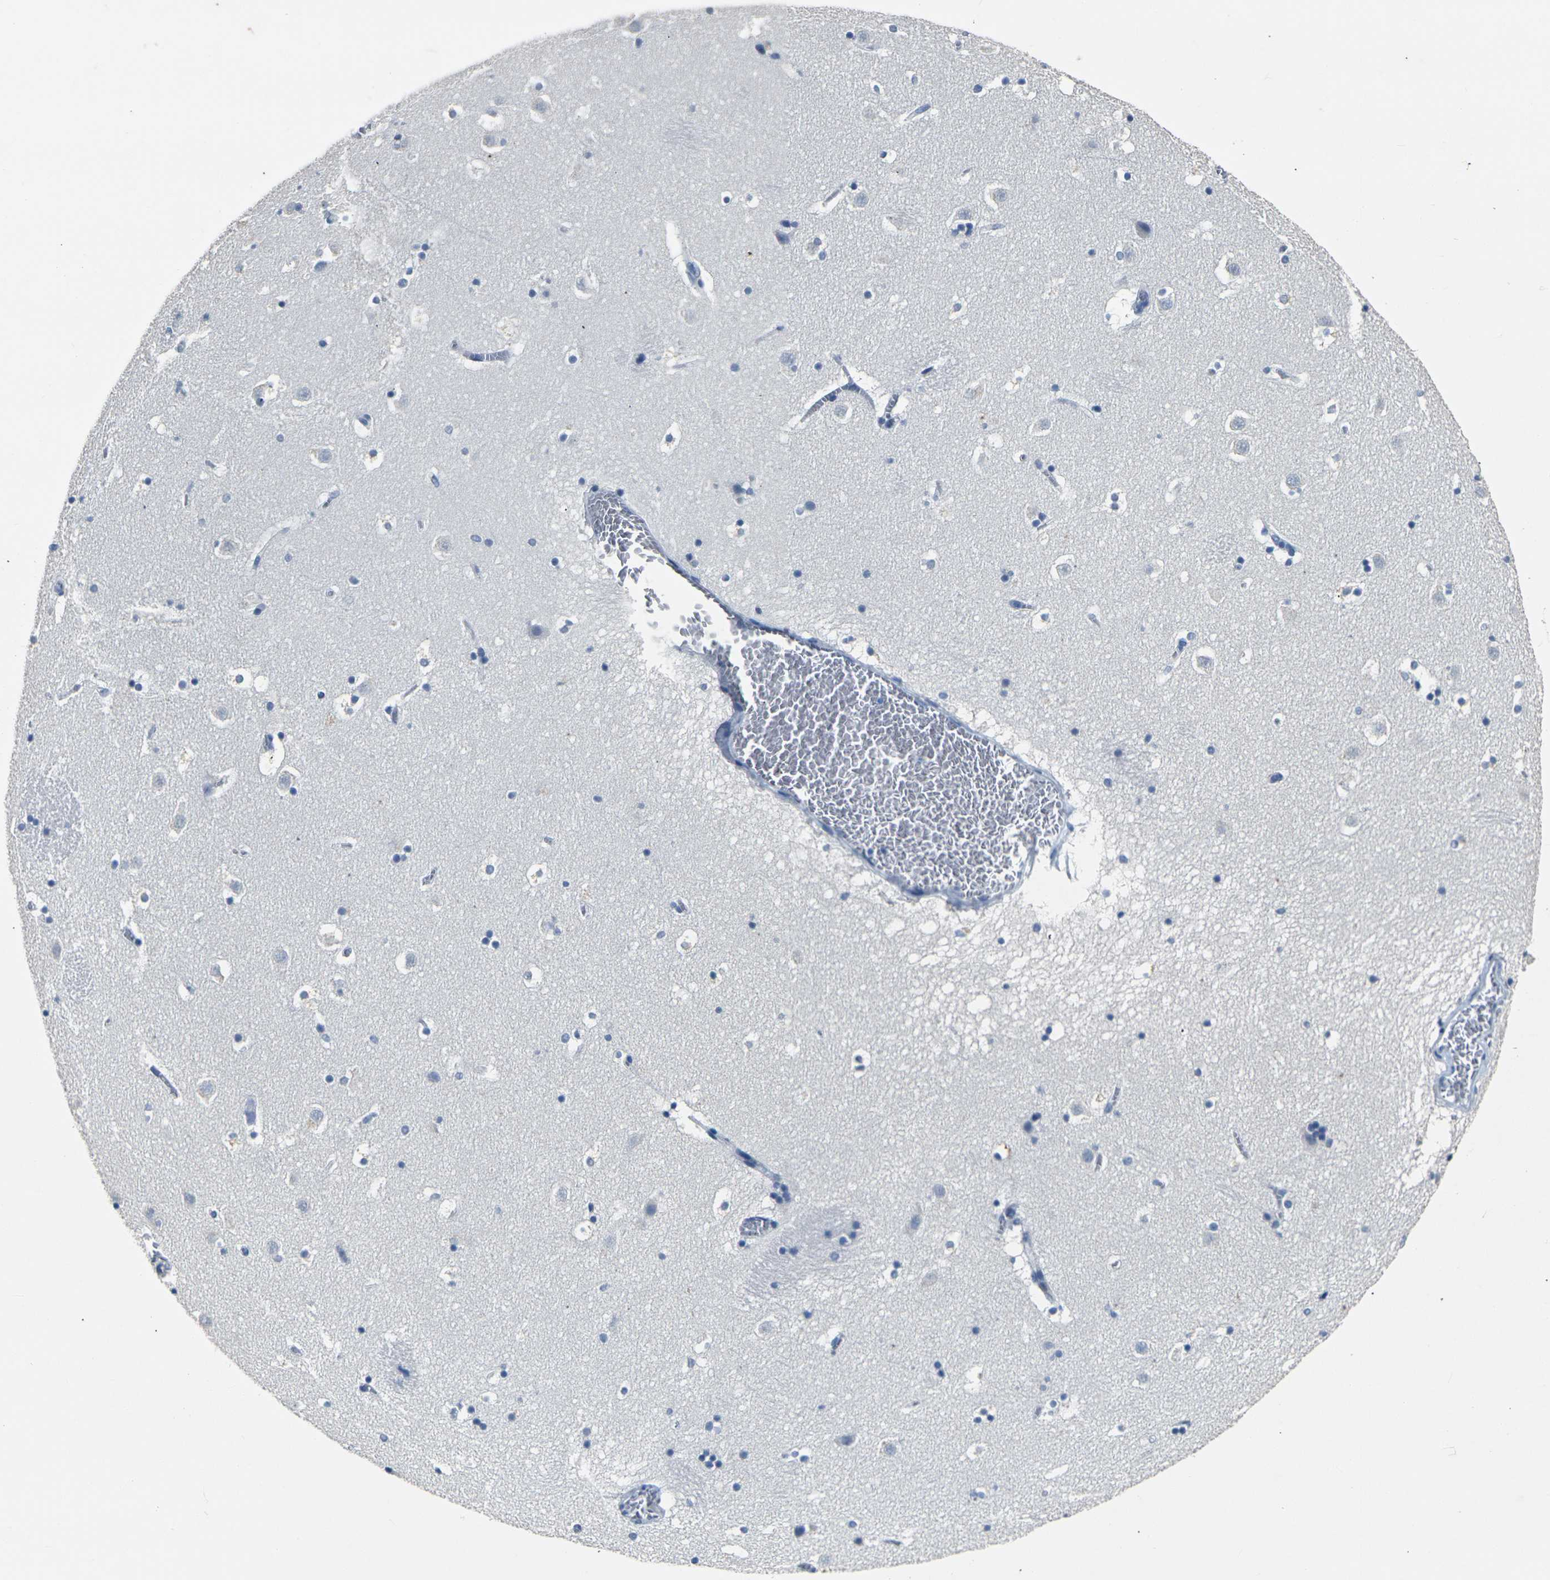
{"staining": {"intensity": "negative", "quantity": "none", "location": "none"}, "tissue": "caudate", "cell_type": "Glial cells", "image_type": "normal", "snomed": [{"axis": "morphology", "description": "Normal tissue, NOS"}, {"axis": "topography", "description": "Lateral ventricle wall"}], "caption": "High power microscopy image of an immunohistochemistry (IHC) image of benign caudate, revealing no significant expression in glial cells.", "gene": "CLDN7", "patient": {"sex": "male", "age": 45}}